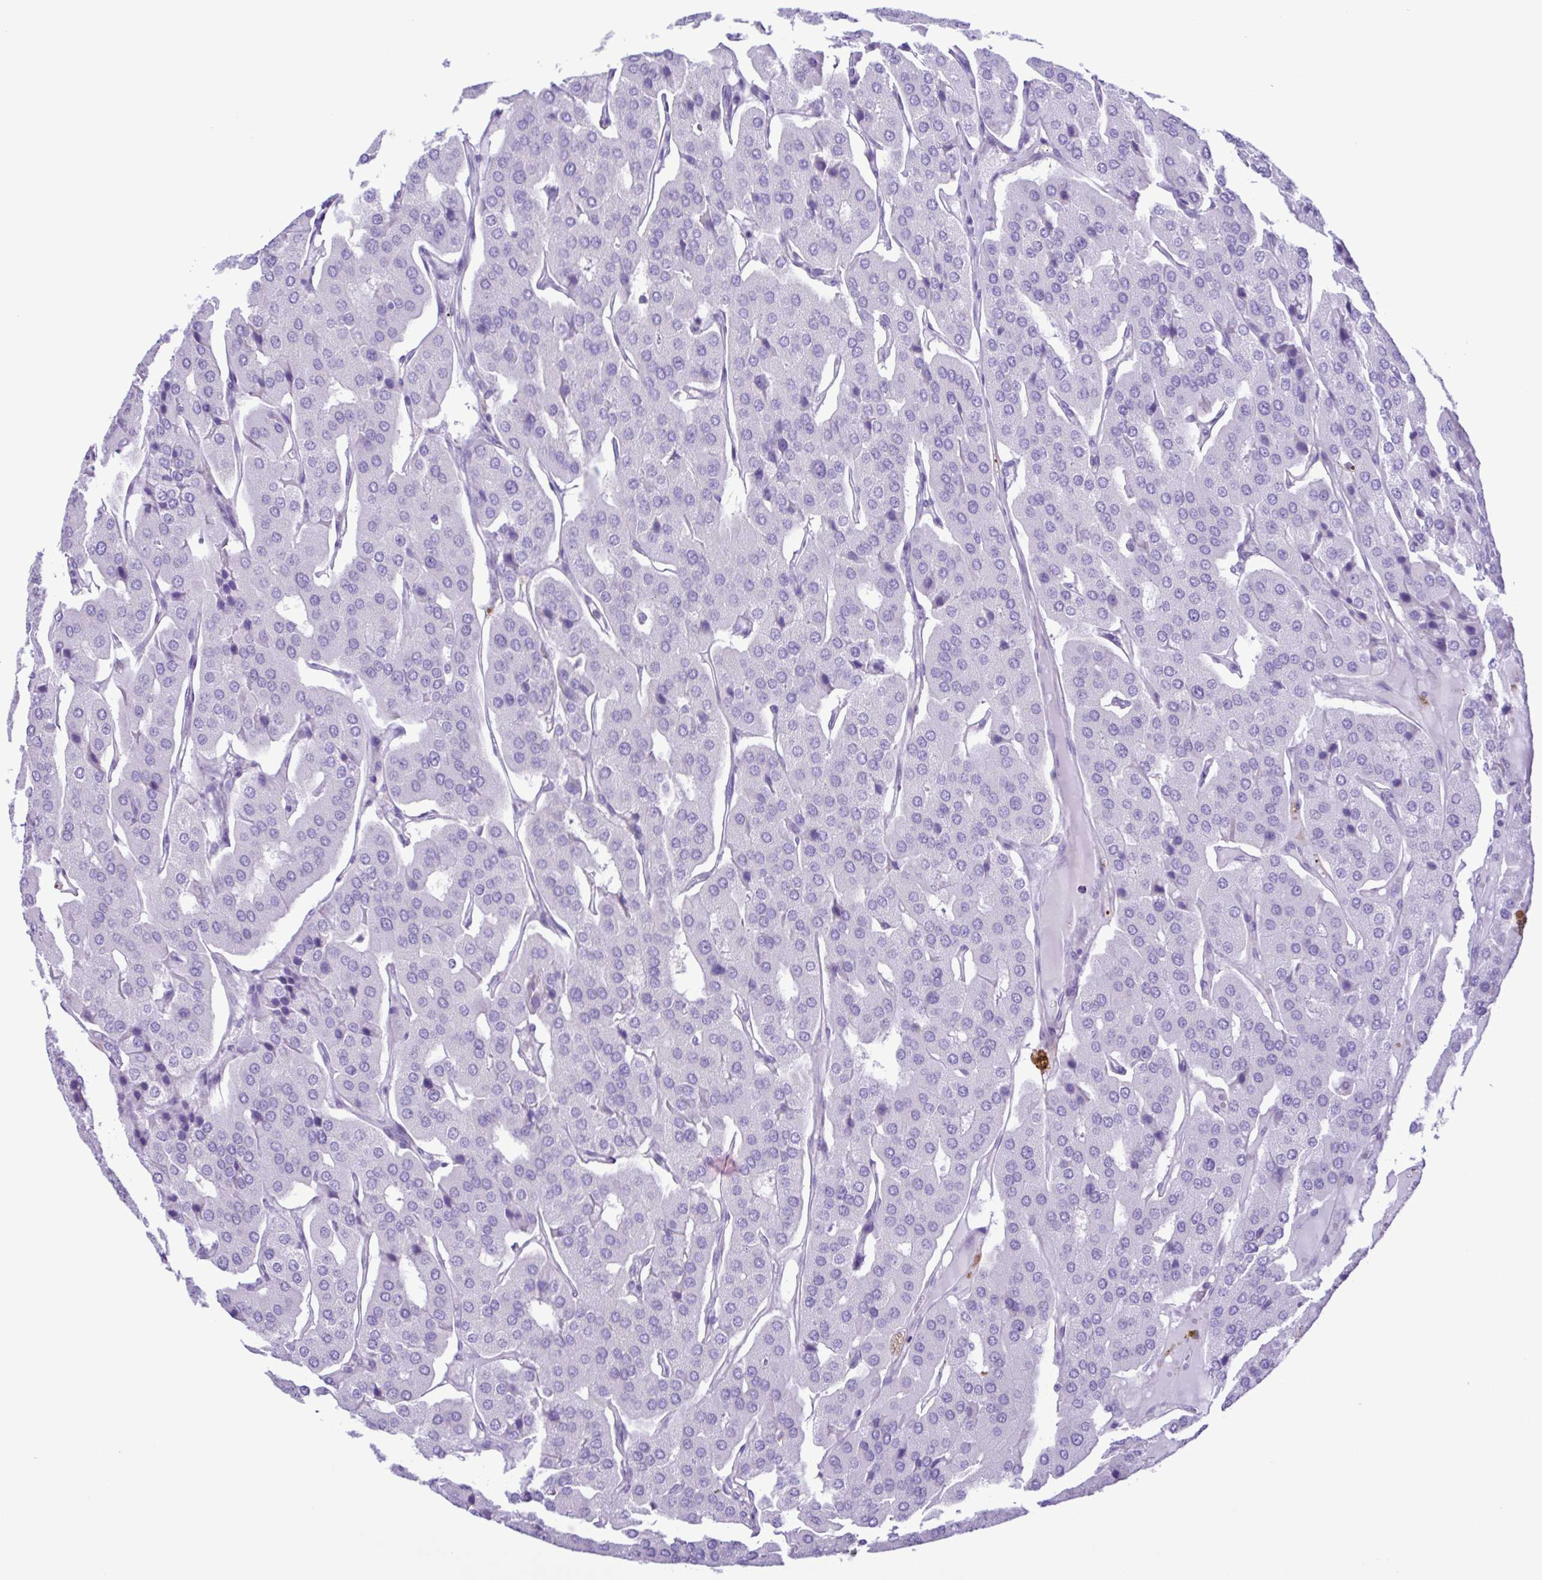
{"staining": {"intensity": "negative", "quantity": "none", "location": "none"}, "tissue": "parathyroid gland", "cell_type": "Glandular cells", "image_type": "normal", "snomed": [{"axis": "morphology", "description": "Normal tissue, NOS"}, {"axis": "morphology", "description": "Adenoma, NOS"}, {"axis": "topography", "description": "Parathyroid gland"}], "caption": "The IHC image has no significant positivity in glandular cells of parathyroid gland.", "gene": "CYP17A1", "patient": {"sex": "female", "age": 86}}